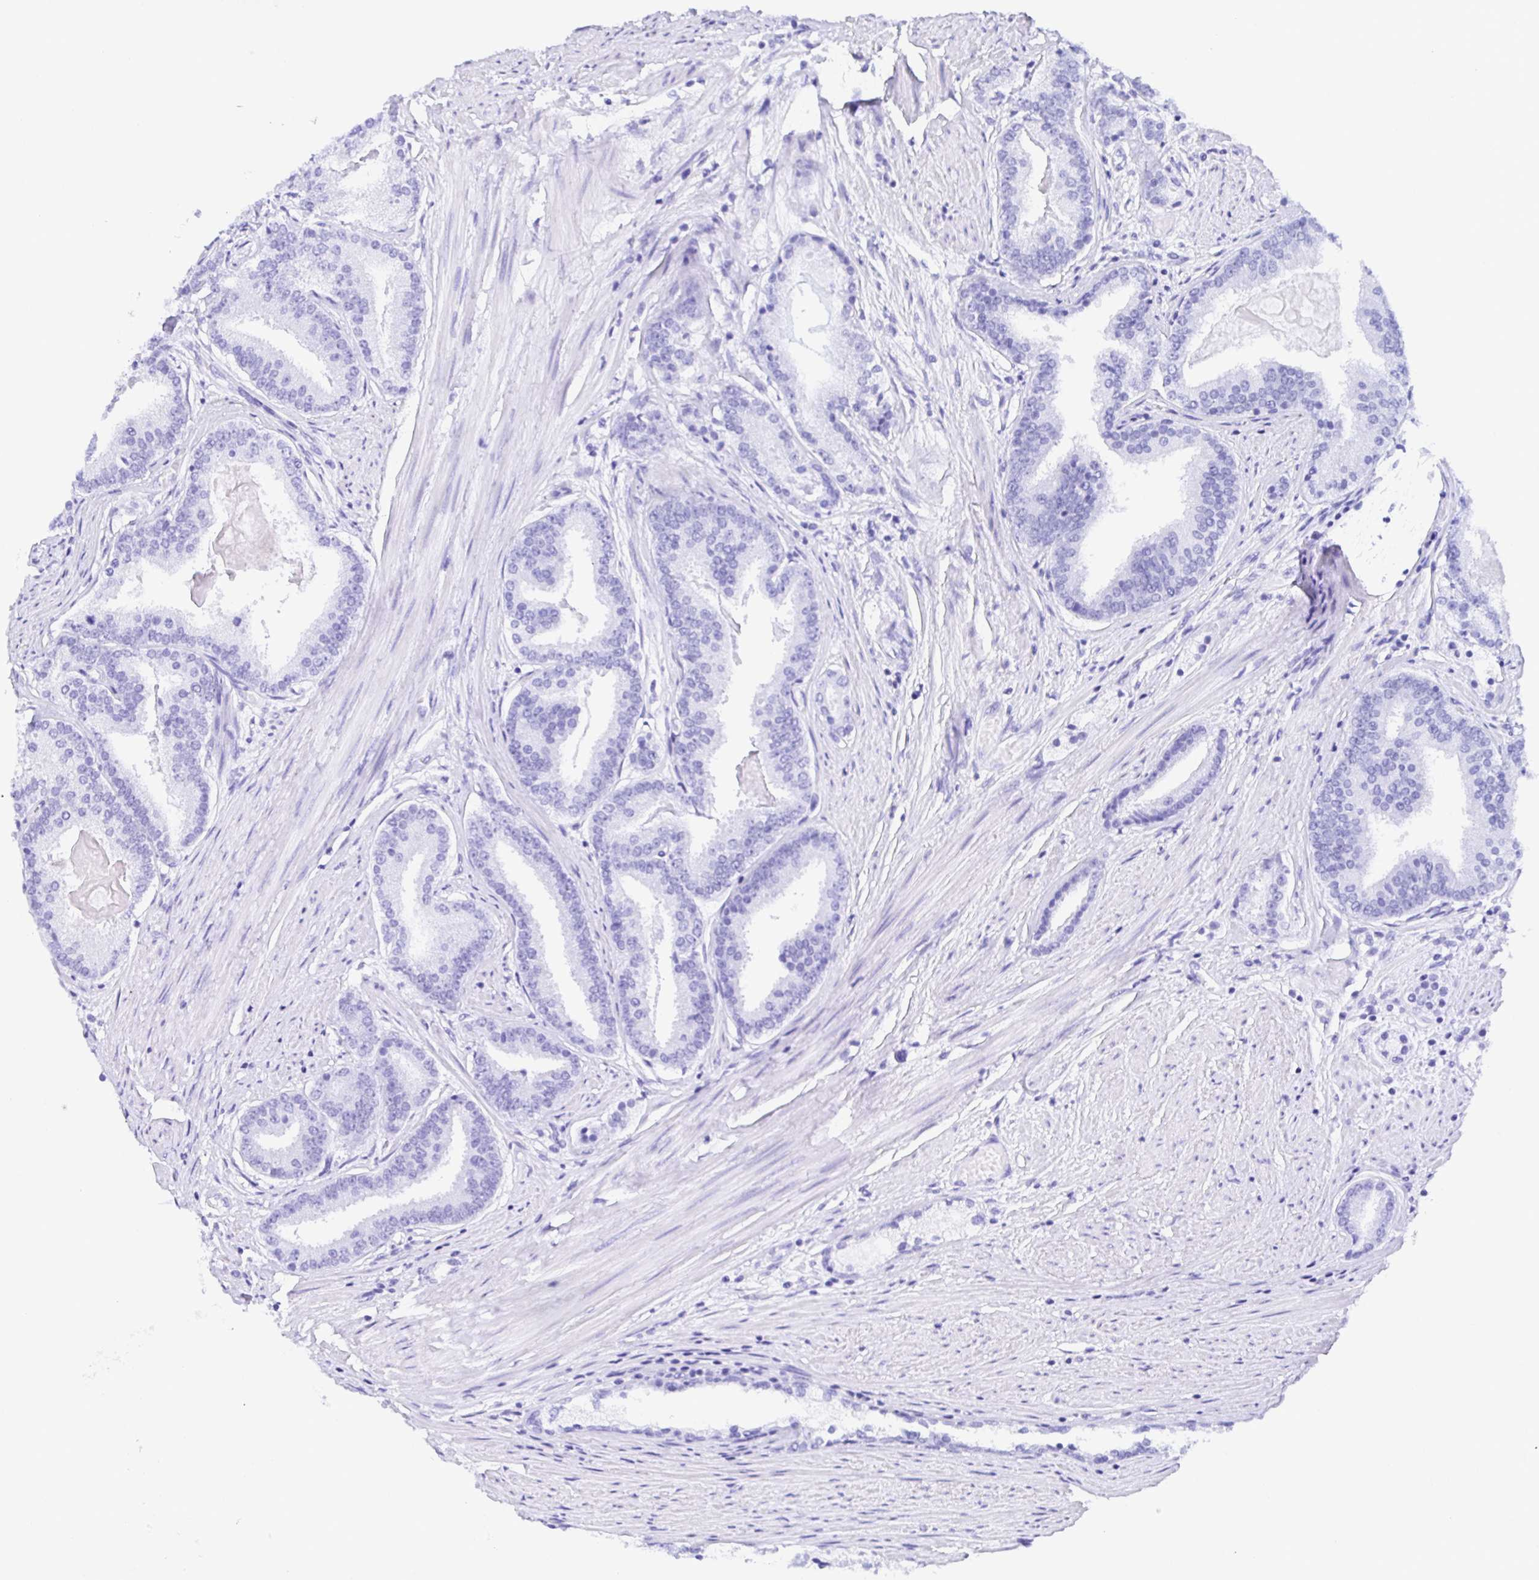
{"staining": {"intensity": "negative", "quantity": "none", "location": "none"}, "tissue": "prostate cancer", "cell_type": "Tumor cells", "image_type": "cancer", "snomed": [{"axis": "morphology", "description": "Adenocarcinoma, High grade"}, {"axis": "topography", "description": "Prostate"}], "caption": "The immunohistochemistry histopathology image has no significant staining in tumor cells of prostate cancer (adenocarcinoma (high-grade)) tissue.", "gene": "PRAMEF19", "patient": {"sex": "male", "age": 63}}